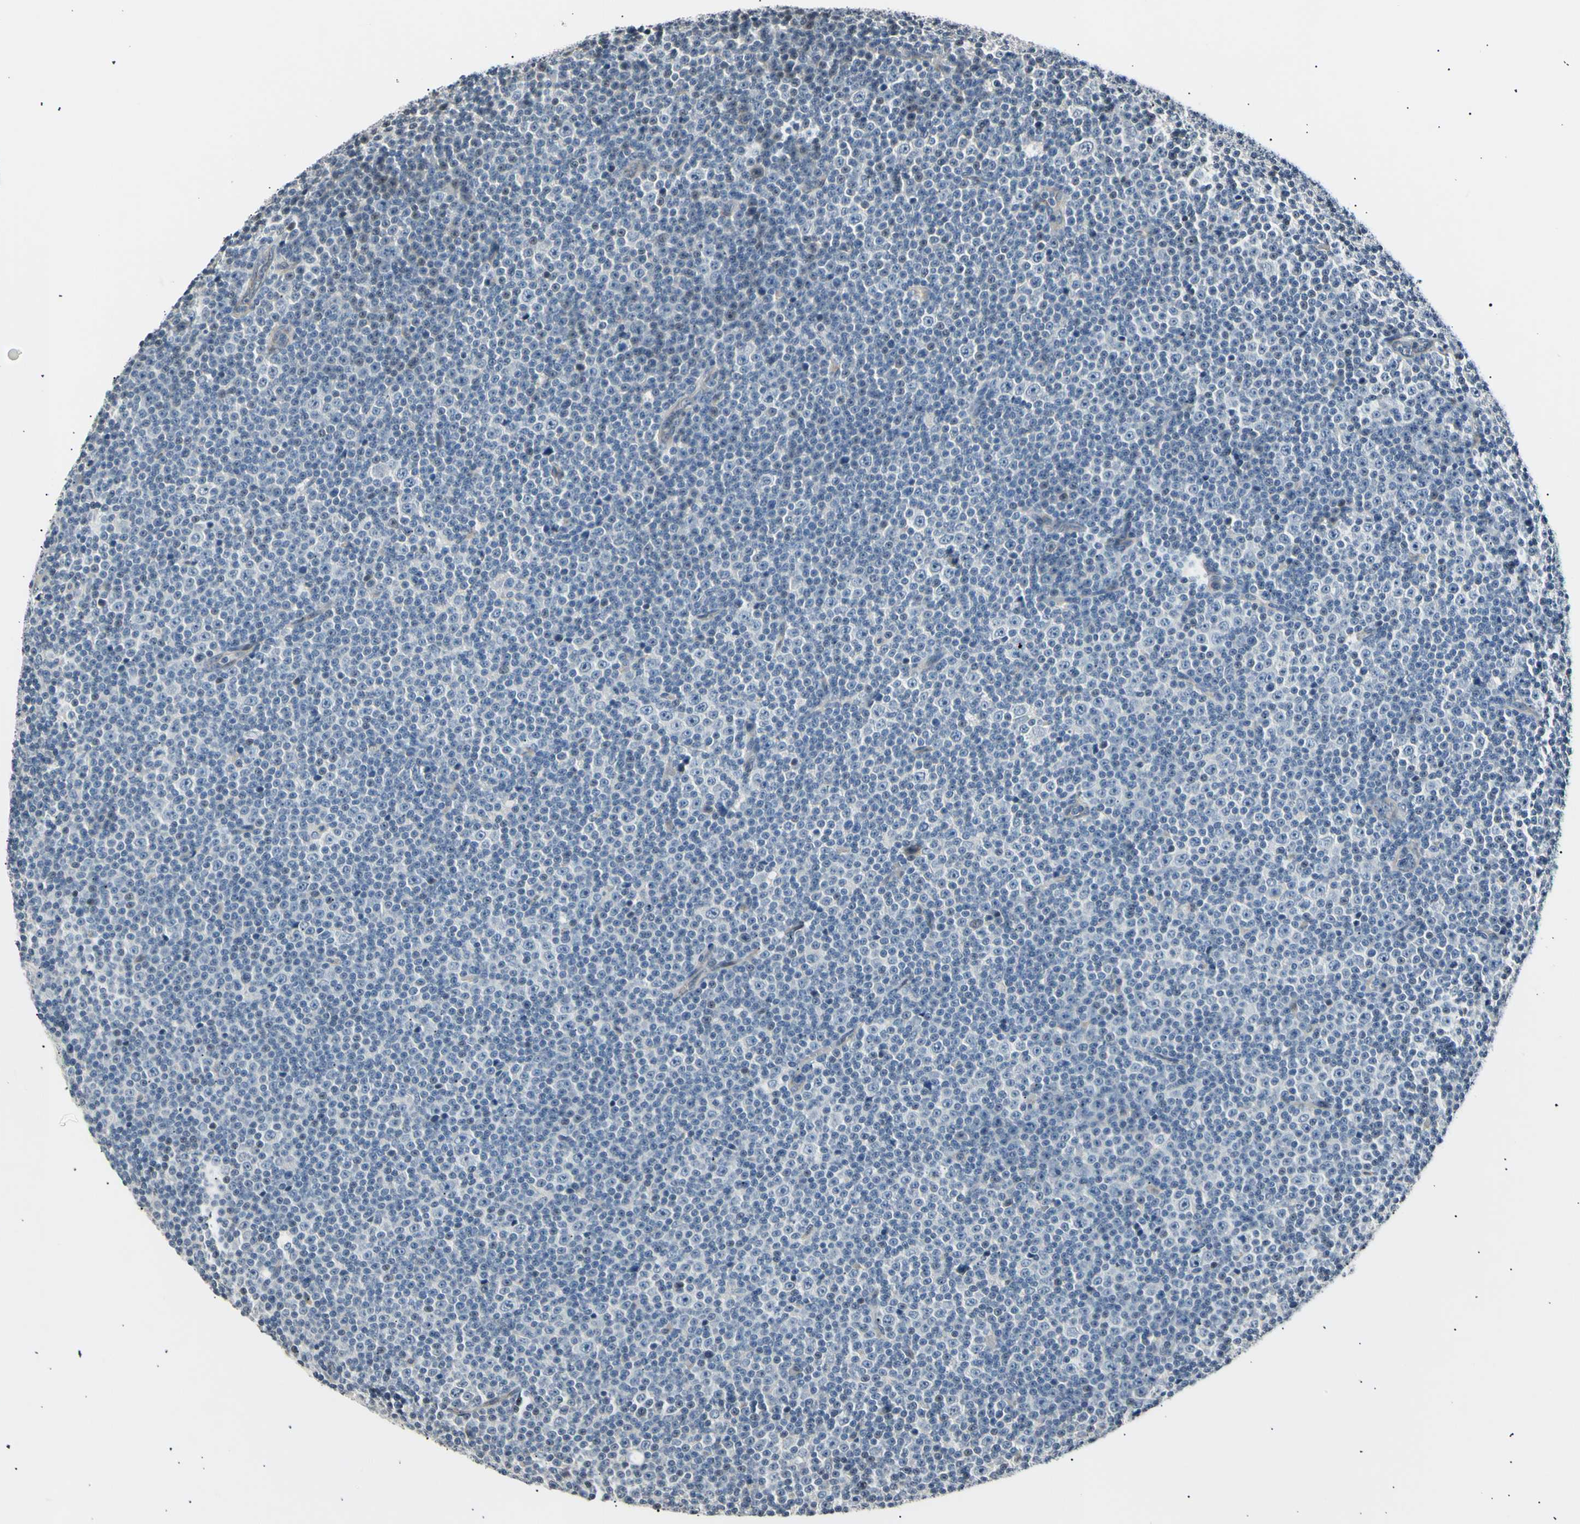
{"staining": {"intensity": "negative", "quantity": "none", "location": "none"}, "tissue": "lymphoma", "cell_type": "Tumor cells", "image_type": "cancer", "snomed": [{"axis": "morphology", "description": "Malignant lymphoma, non-Hodgkin's type, Low grade"}, {"axis": "topography", "description": "Lymph node"}], "caption": "An immunohistochemistry micrograph of lymphoma is shown. There is no staining in tumor cells of lymphoma.", "gene": "AK1", "patient": {"sex": "female", "age": 67}}